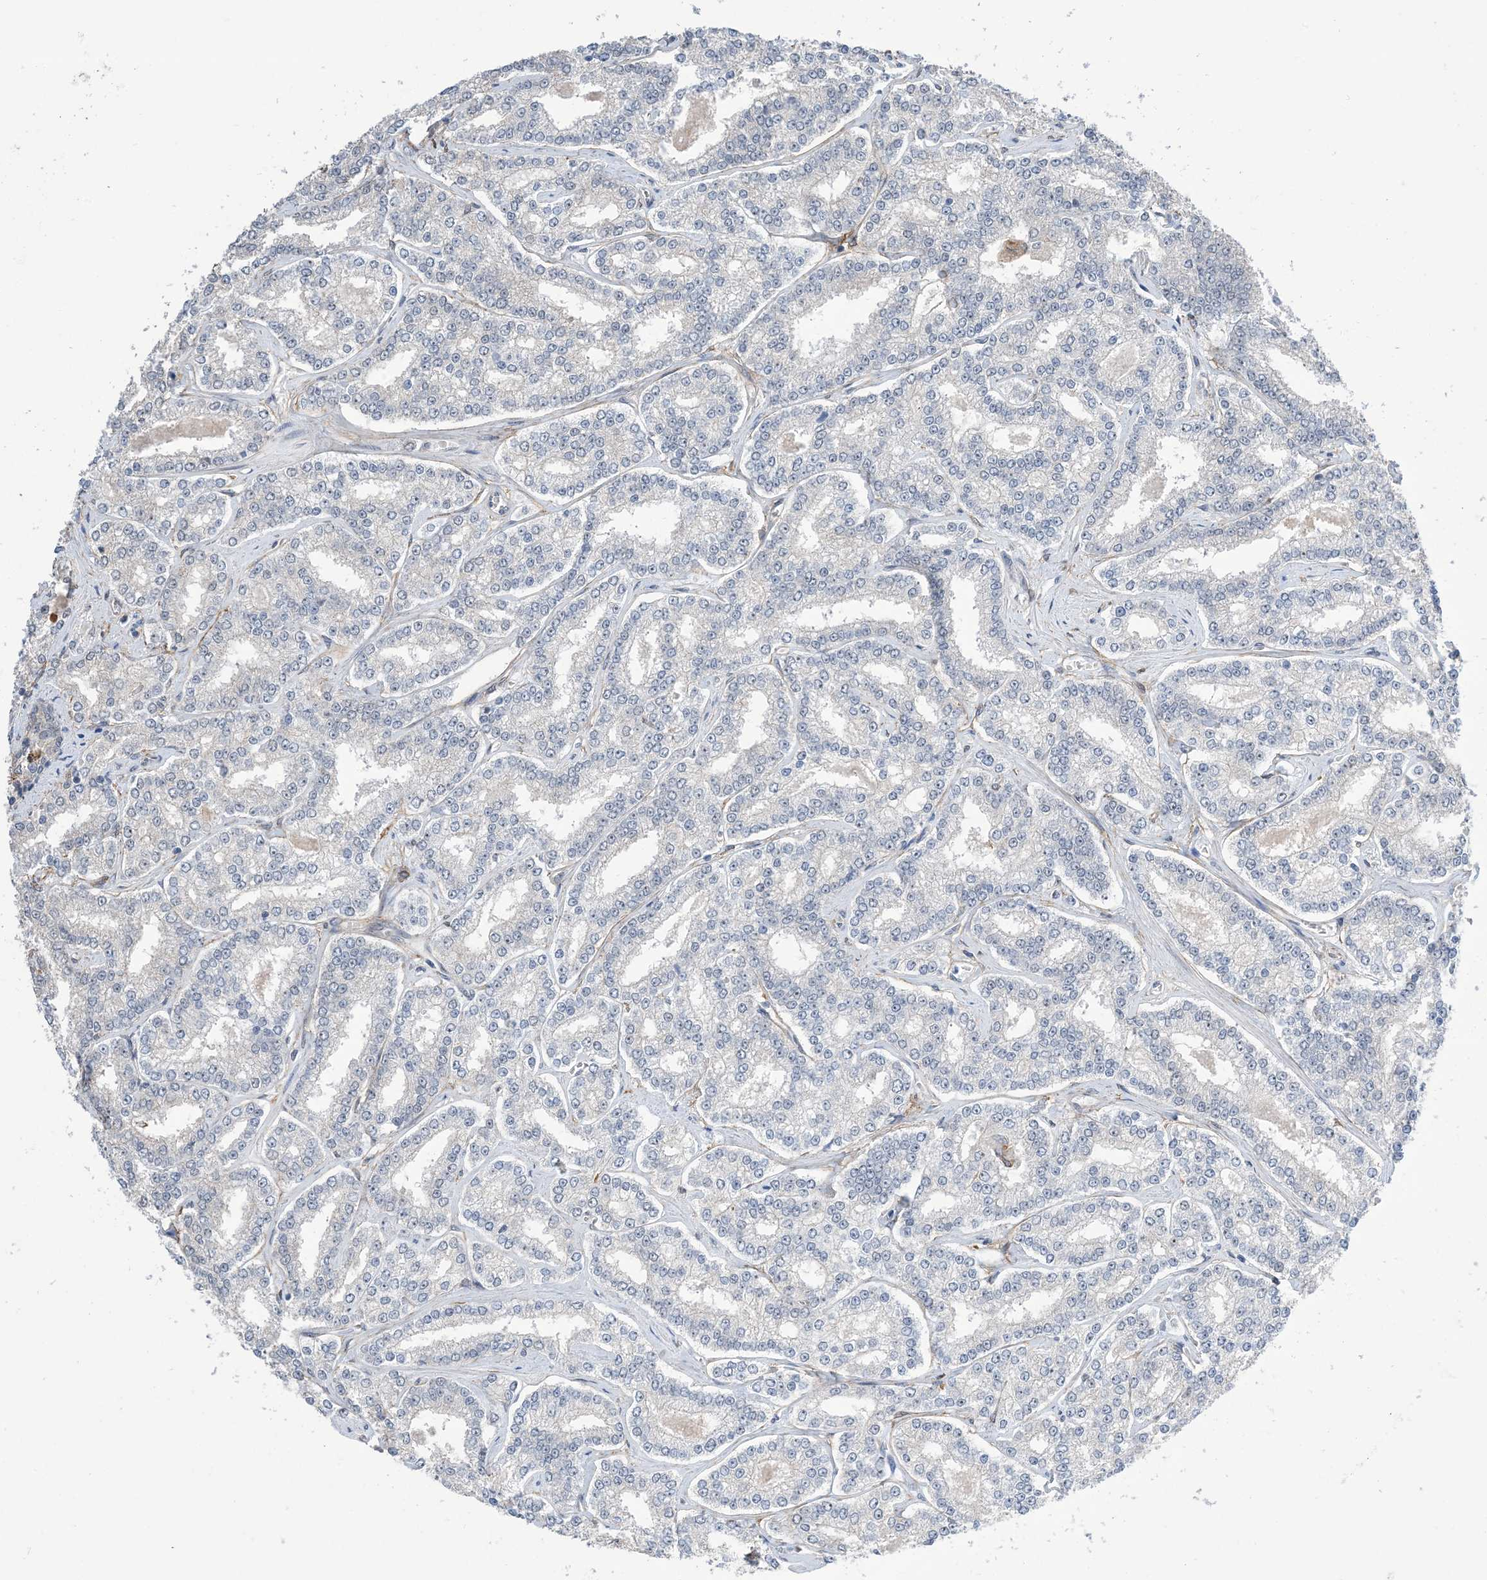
{"staining": {"intensity": "negative", "quantity": "none", "location": "none"}, "tissue": "prostate cancer", "cell_type": "Tumor cells", "image_type": "cancer", "snomed": [{"axis": "morphology", "description": "Normal tissue, NOS"}, {"axis": "morphology", "description": "Adenocarcinoma, High grade"}, {"axis": "topography", "description": "Prostate"}], "caption": "Photomicrograph shows no significant protein expression in tumor cells of prostate cancer (high-grade adenocarcinoma). (Immunohistochemistry, brightfield microscopy, high magnification).", "gene": "ZNF8", "patient": {"sex": "male", "age": 83}}